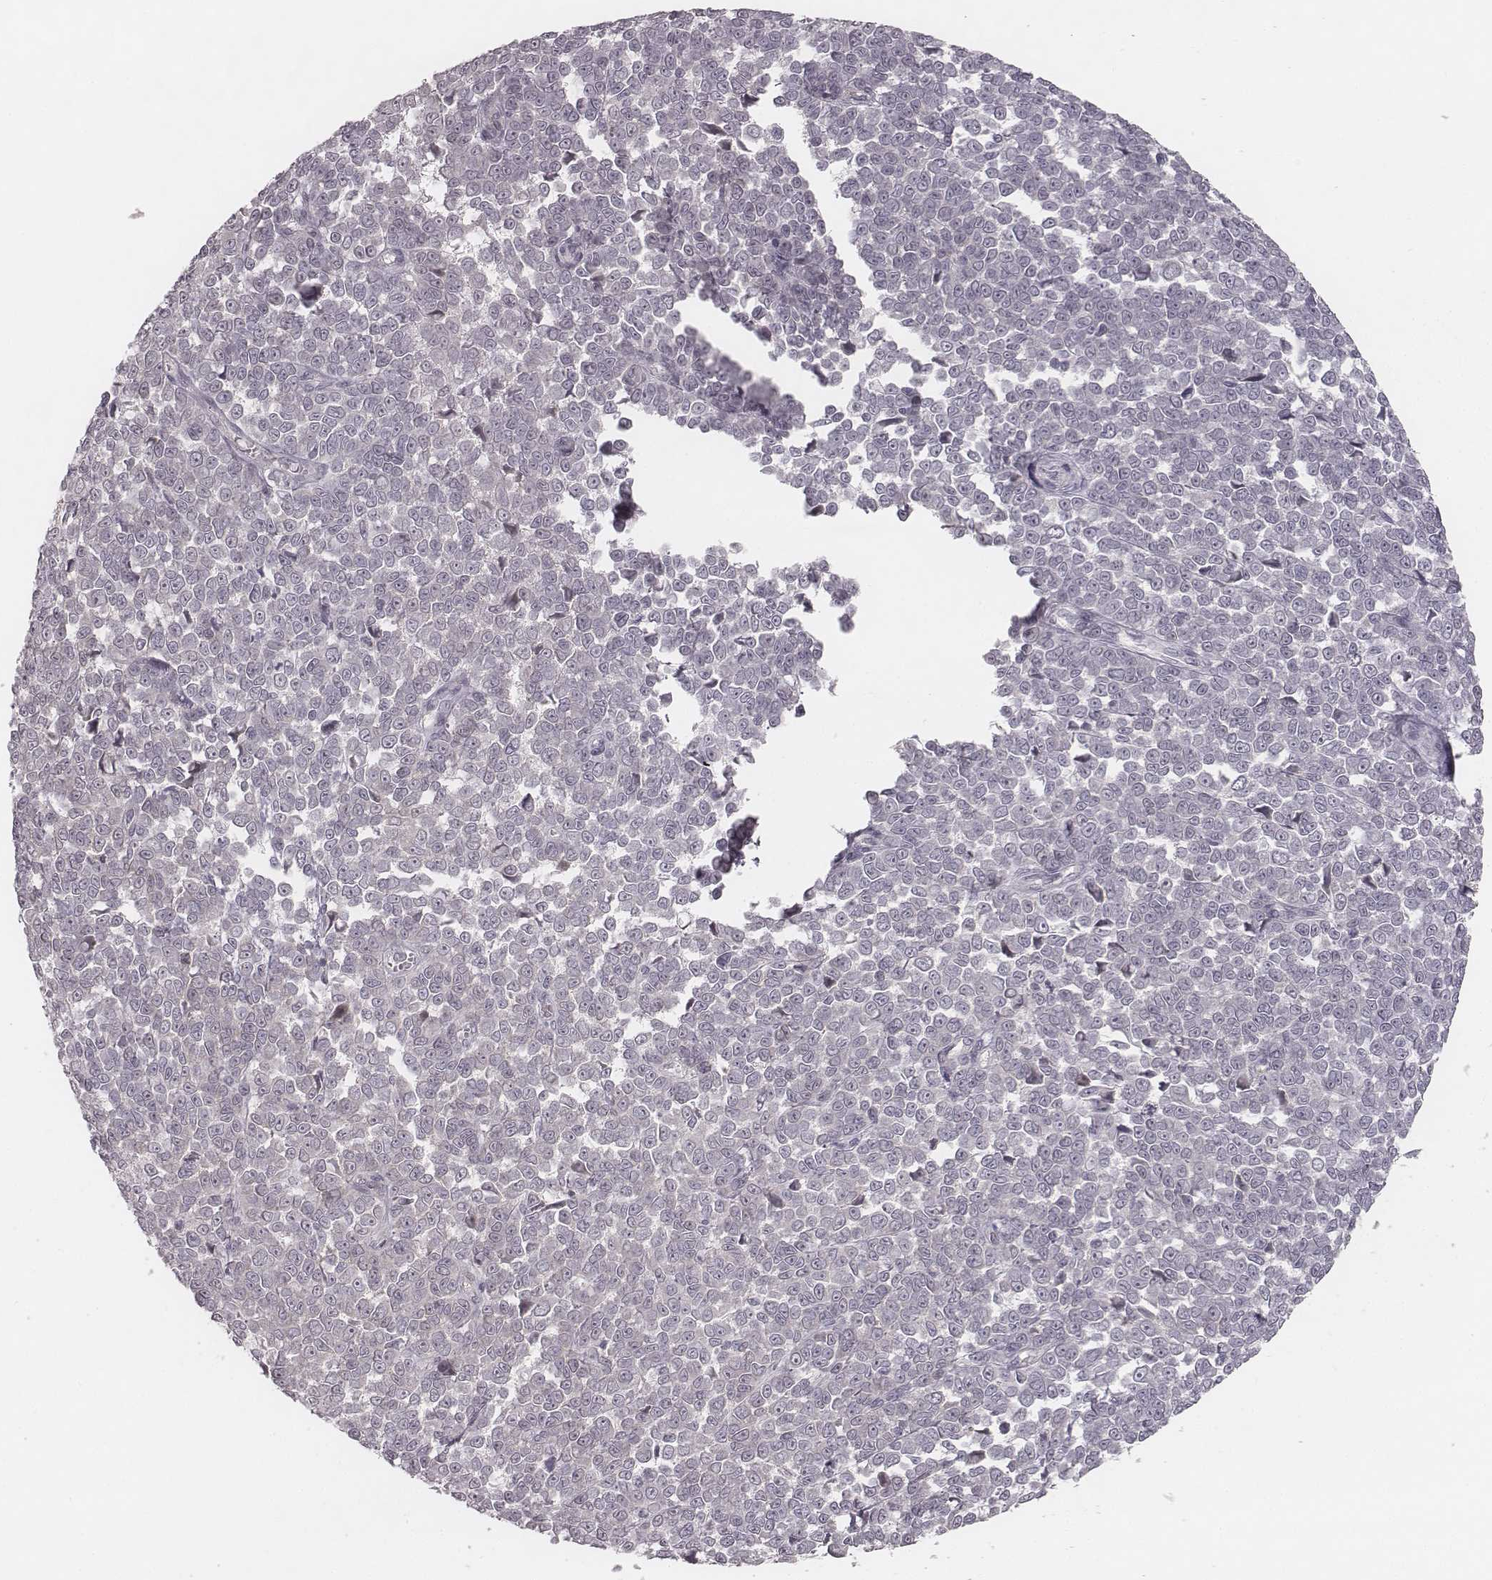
{"staining": {"intensity": "negative", "quantity": "none", "location": "none"}, "tissue": "melanoma", "cell_type": "Tumor cells", "image_type": "cancer", "snomed": [{"axis": "morphology", "description": "Malignant melanoma, NOS"}, {"axis": "topography", "description": "Skin"}], "caption": "Tumor cells are negative for protein expression in human malignant melanoma.", "gene": "ACACB", "patient": {"sex": "female", "age": 95}}